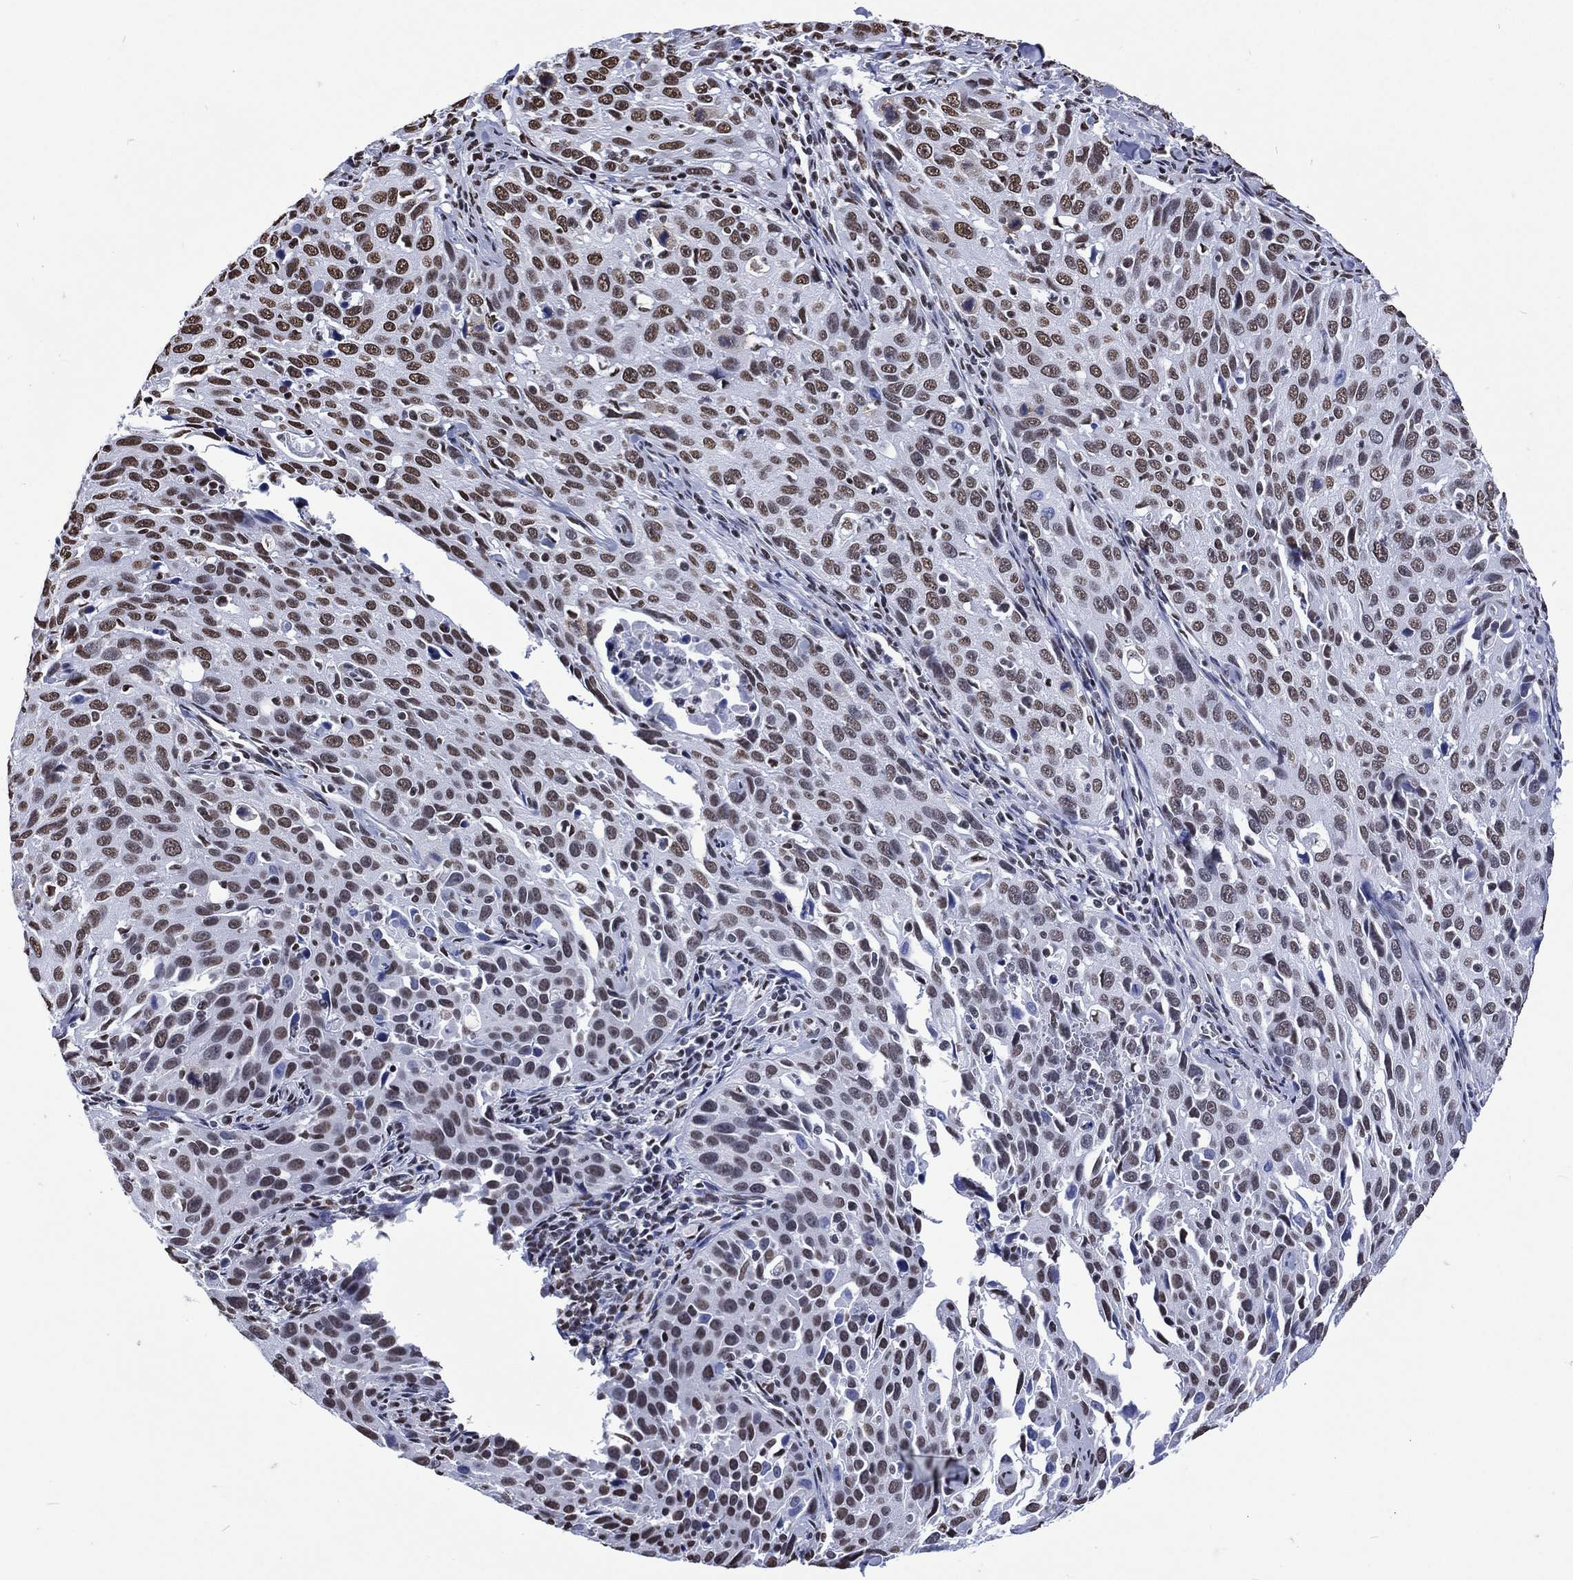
{"staining": {"intensity": "moderate", "quantity": "25%-75%", "location": "nuclear"}, "tissue": "cervical cancer", "cell_type": "Tumor cells", "image_type": "cancer", "snomed": [{"axis": "morphology", "description": "Squamous cell carcinoma, NOS"}, {"axis": "topography", "description": "Cervix"}], "caption": "The photomicrograph exhibits a brown stain indicating the presence of a protein in the nuclear of tumor cells in cervical cancer (squamous cell carcinoma).", "gene": "RETREG2", "patient": {"sex": "female", "age": 26}}